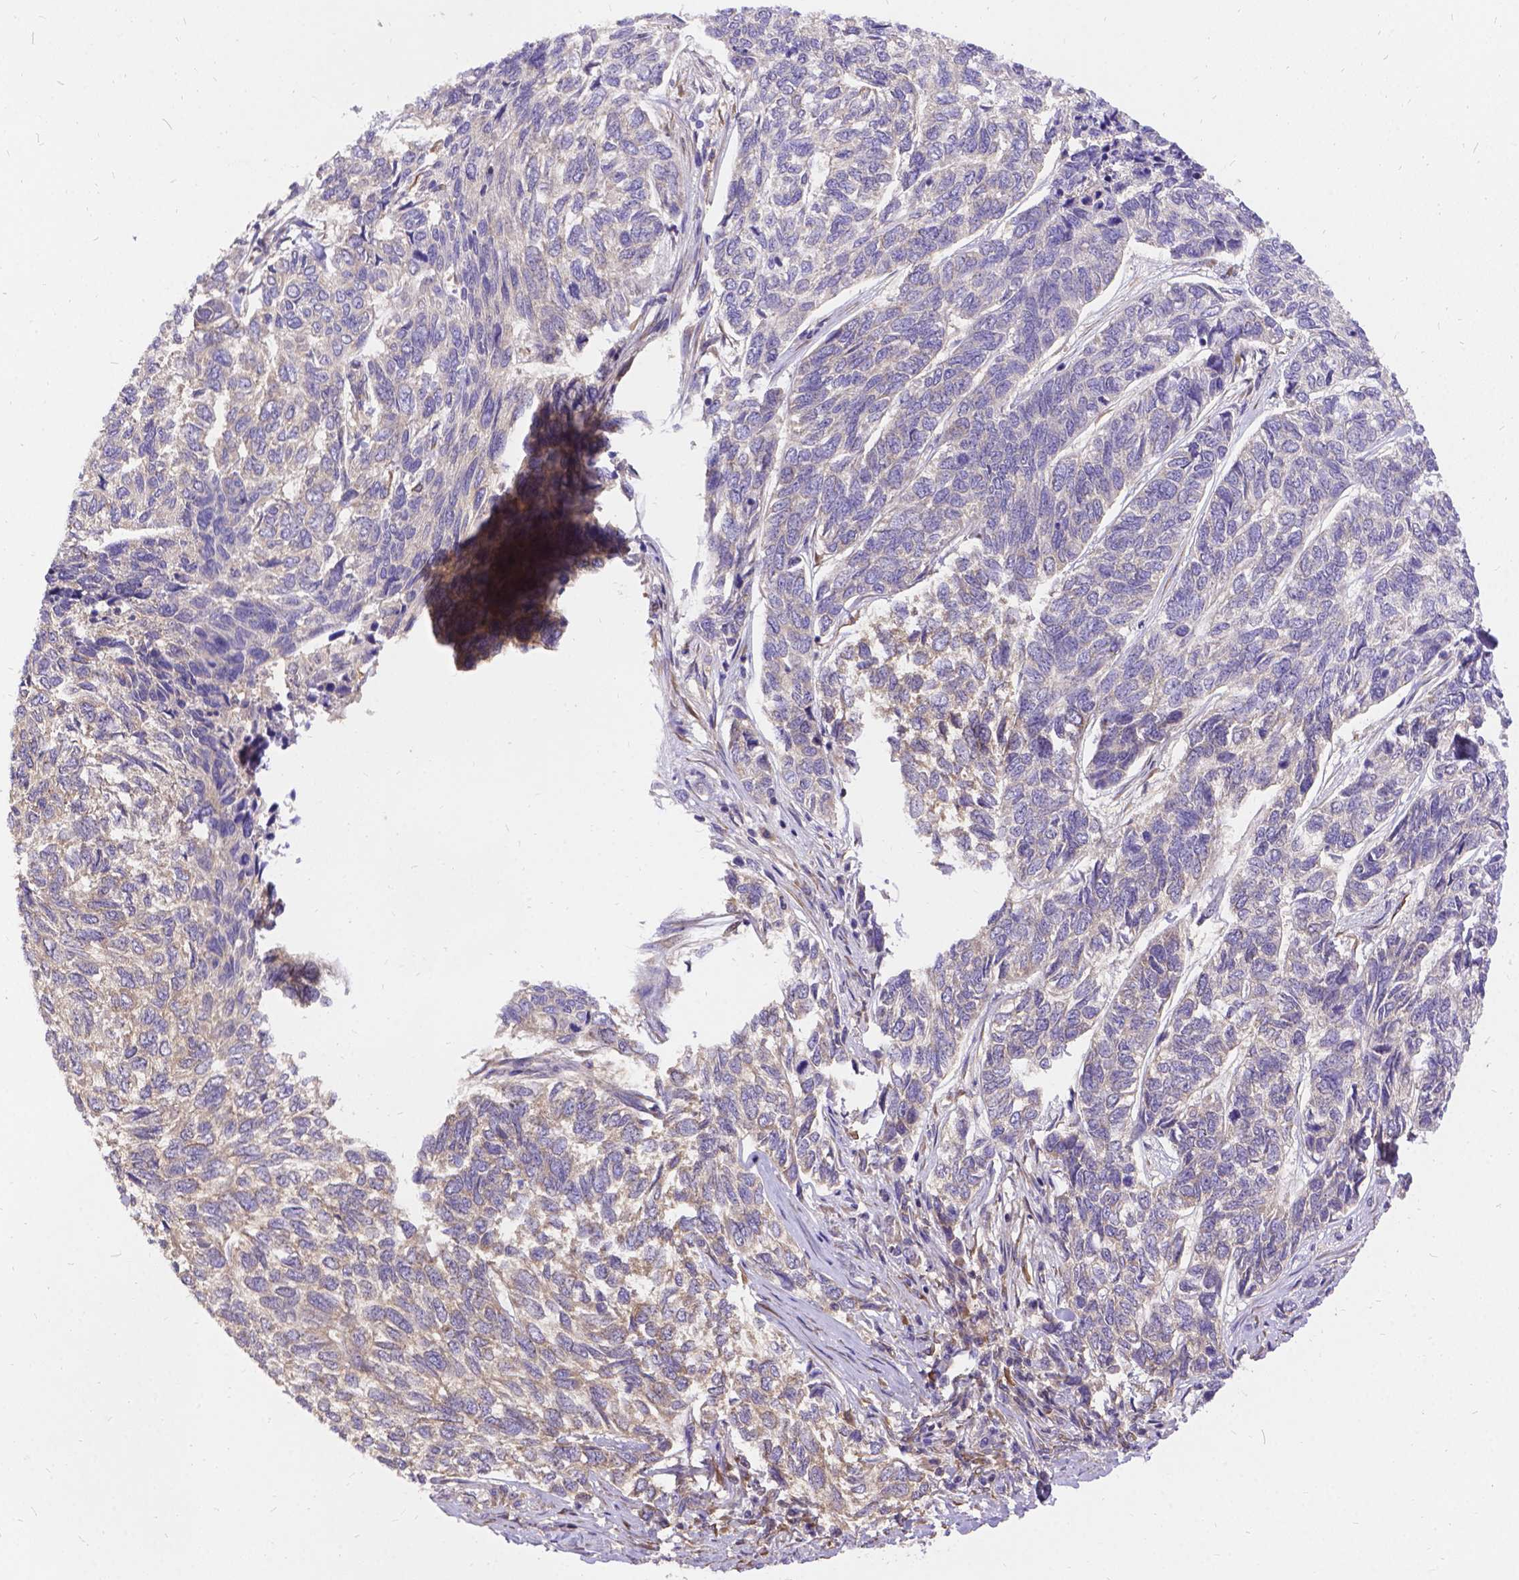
{"staining": {"intensity": "weak", "quantity": "25%-75%", "location": "cytoplasmic/membranous"}, "tissue": "skin cancer", "cell_type": "Tumor cells", "image_type": "cancer", "snomed": [{"axis": "morphology", "description": "Basal cell carcinoma"}, {"axis": "topography", "description": "Skin"}], "caption": "The immunohistochemical stain labels weak cytoplasmic/membranous expression in tumor cells of skin cancer tissue. The staining was performed using DAB (3,3'-diaminobenzidine), with brown indicating positive protein expression. Nuclei are stained blue with hematoxylin.", "gene": "DENND6A", "patient": {"sex": "female", "age": 65}}